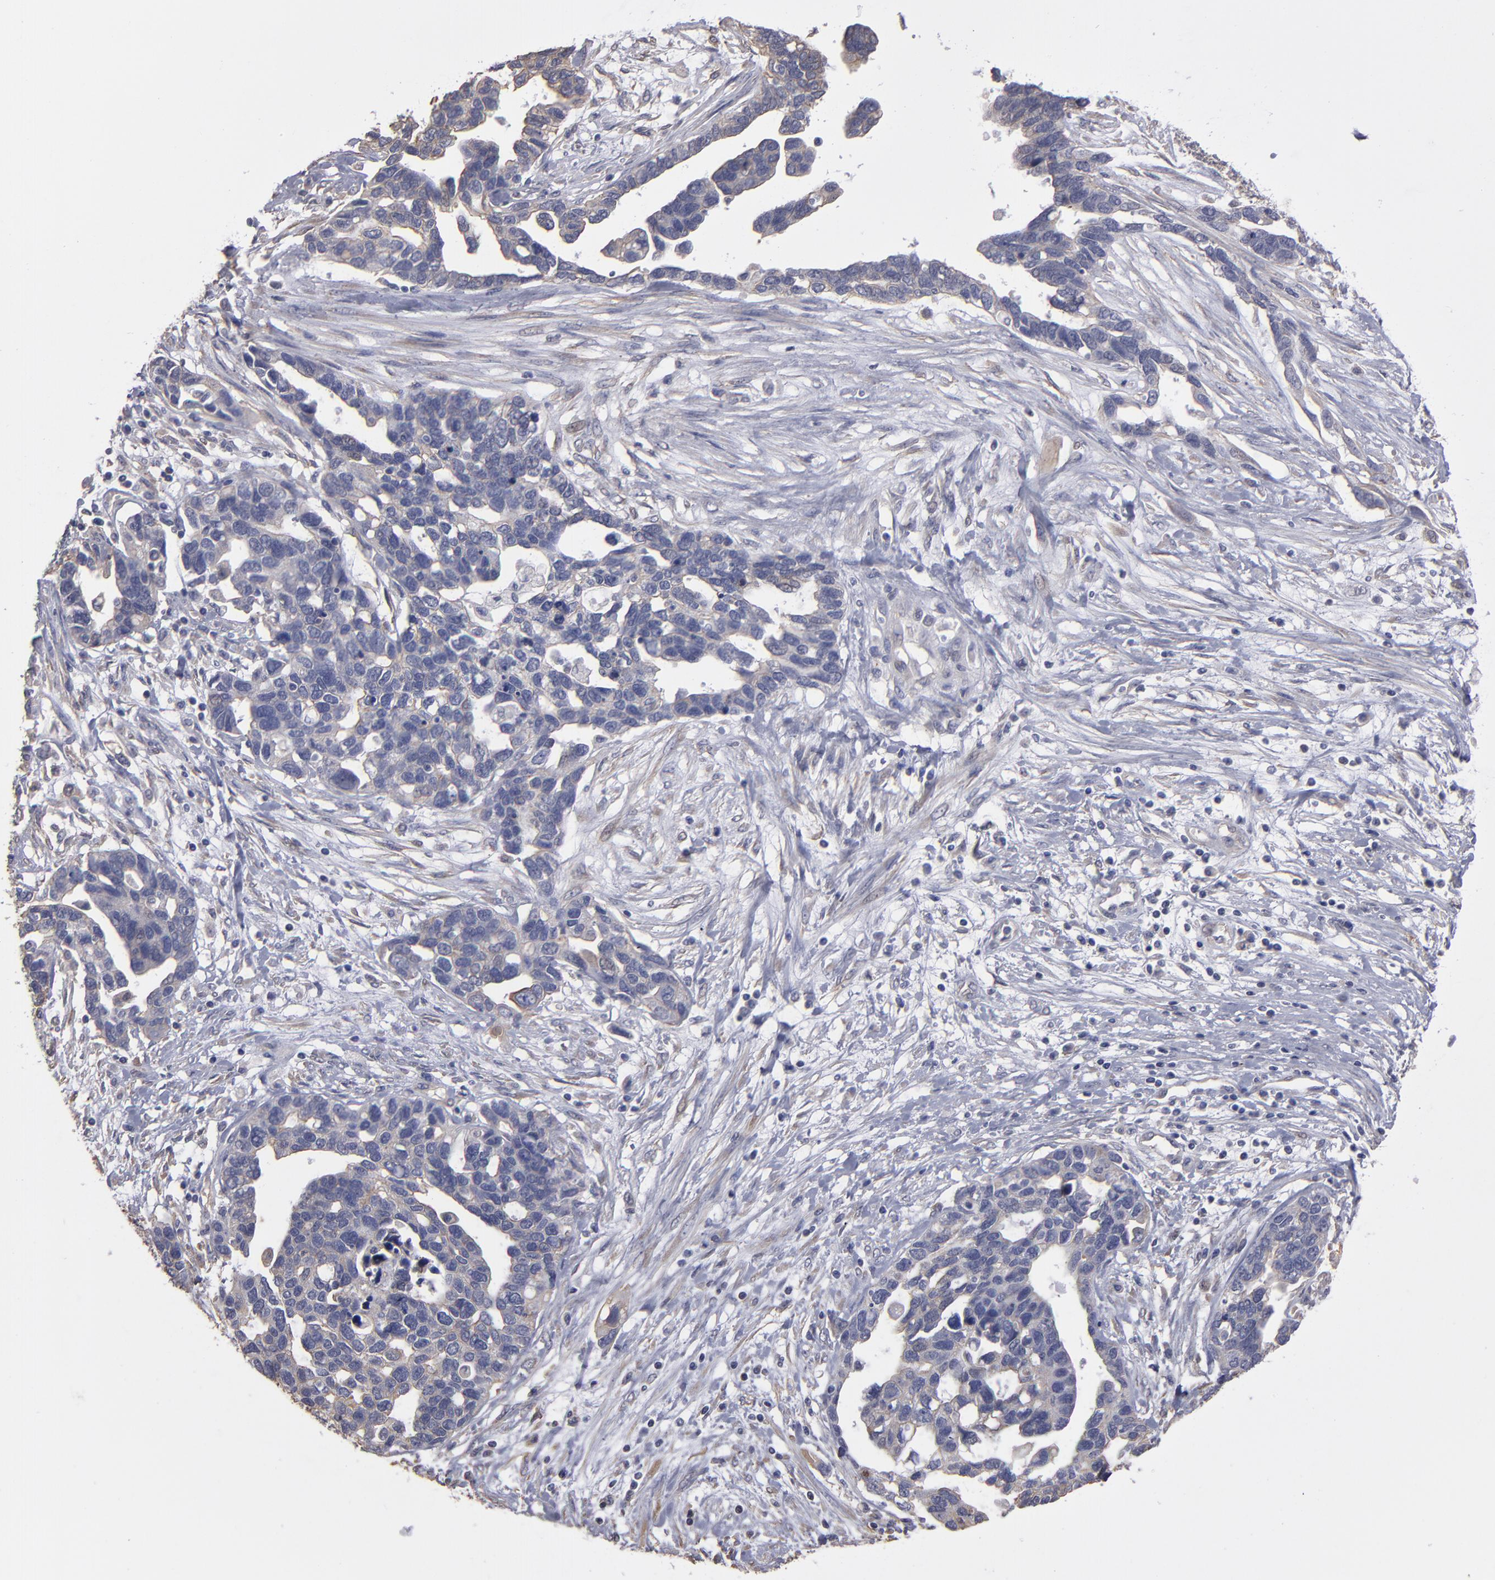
{"staining": {"intensity": "weak", "quantity": ">75%", "location": "cytoplasmic/membranous"}, "tissue": "ovarian cancer", "cell_type": "Tumor cells", "image_type": "cancer", "snomed": [{"axis": "morphology", "description": "Cystadenocarcinoma, serous, NOS"}, {"axis": "topography", "description": "Ovary"}], "caption": "Immunohistochemistry (IHC) histopathology image of neoplastic tissue: ovarian serous cystadenocarcinoma stained using IHC reveals low levels of weak protein expression localized specifically in the cytoplasmic/membranous of tumor cells, appearing as a cytoplasmic/membranous brown color.", "gene": "NDRG2", "patient": {"sex": "female", "age": 54}}